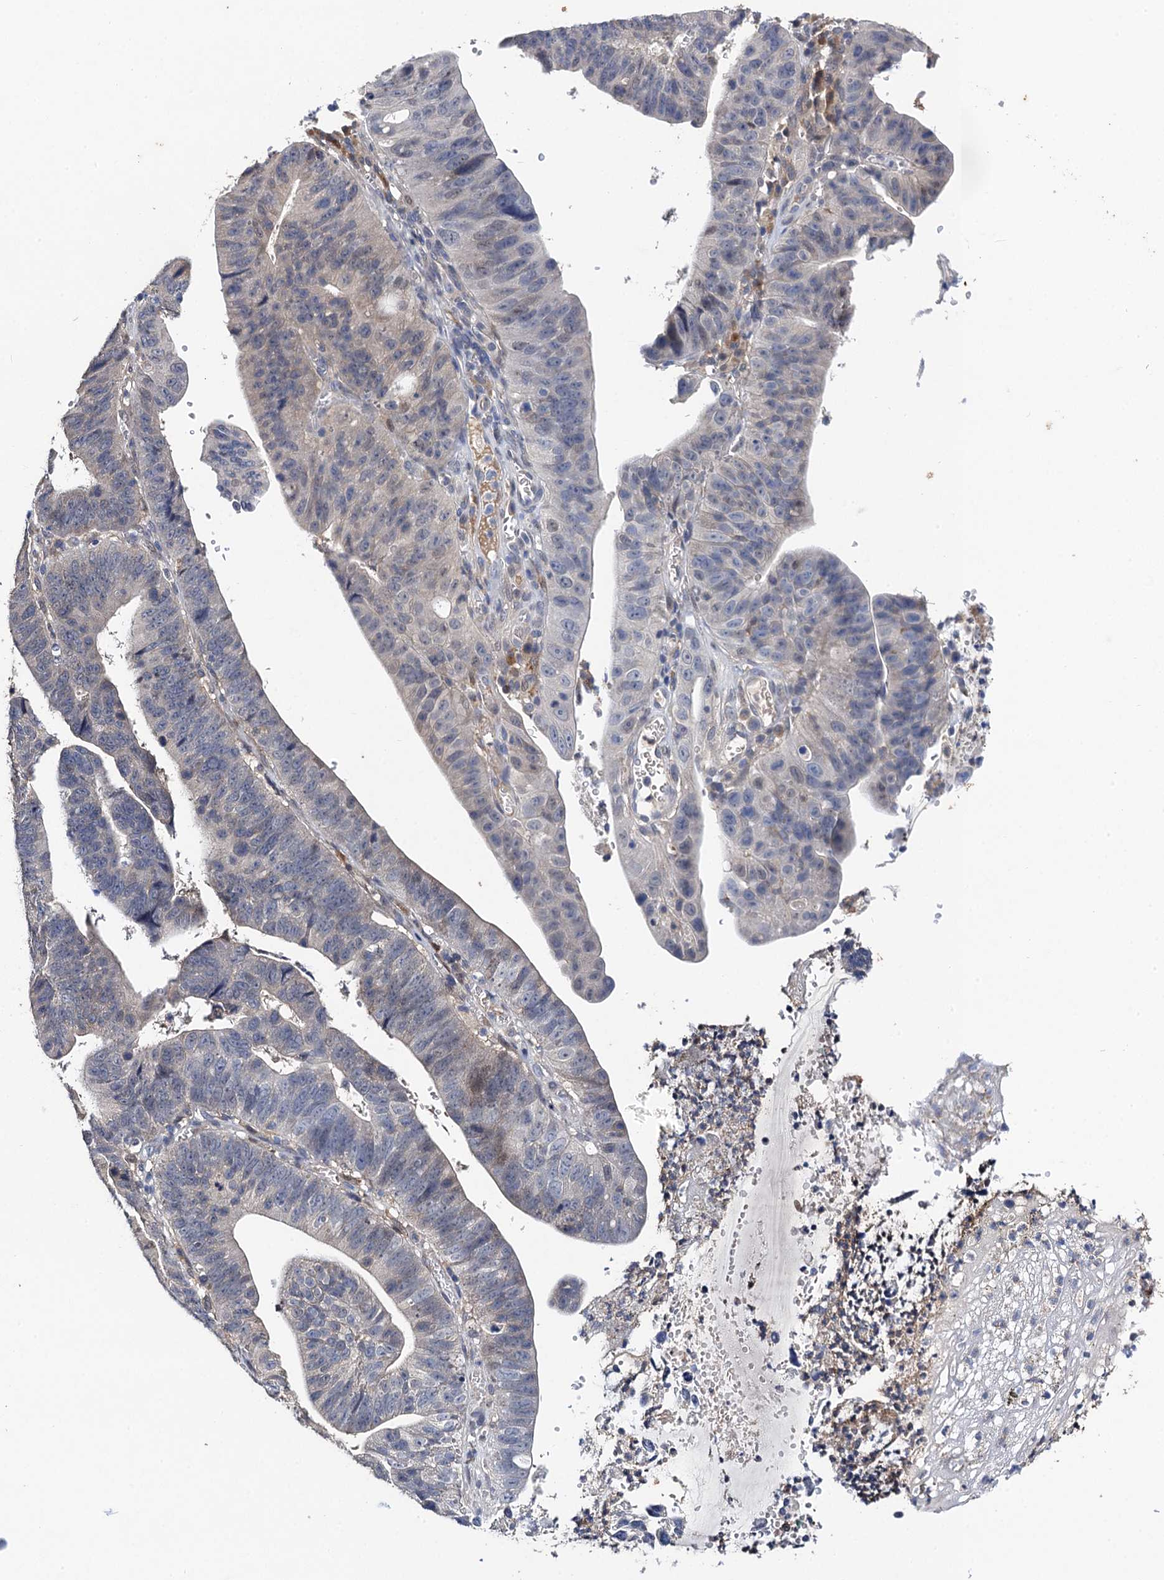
{"staining": {"intensity": "negative", "quantity": "none", "location": "none"}, "tissue": "stomach cancer", "cell_type": "Tumor cells", "image_type": "cancer", "snomed": [{"axis": "morphology", "description": "Adenocarcinoma, NOS"}, {"axis": "topography", "description": "Stomach"}], "caption": "Tumor cells show no significant protein positivity in stomach adenocarcinoma.", "gene": "TMEM39B", "patient": {"sex": "male", "age": 59}}